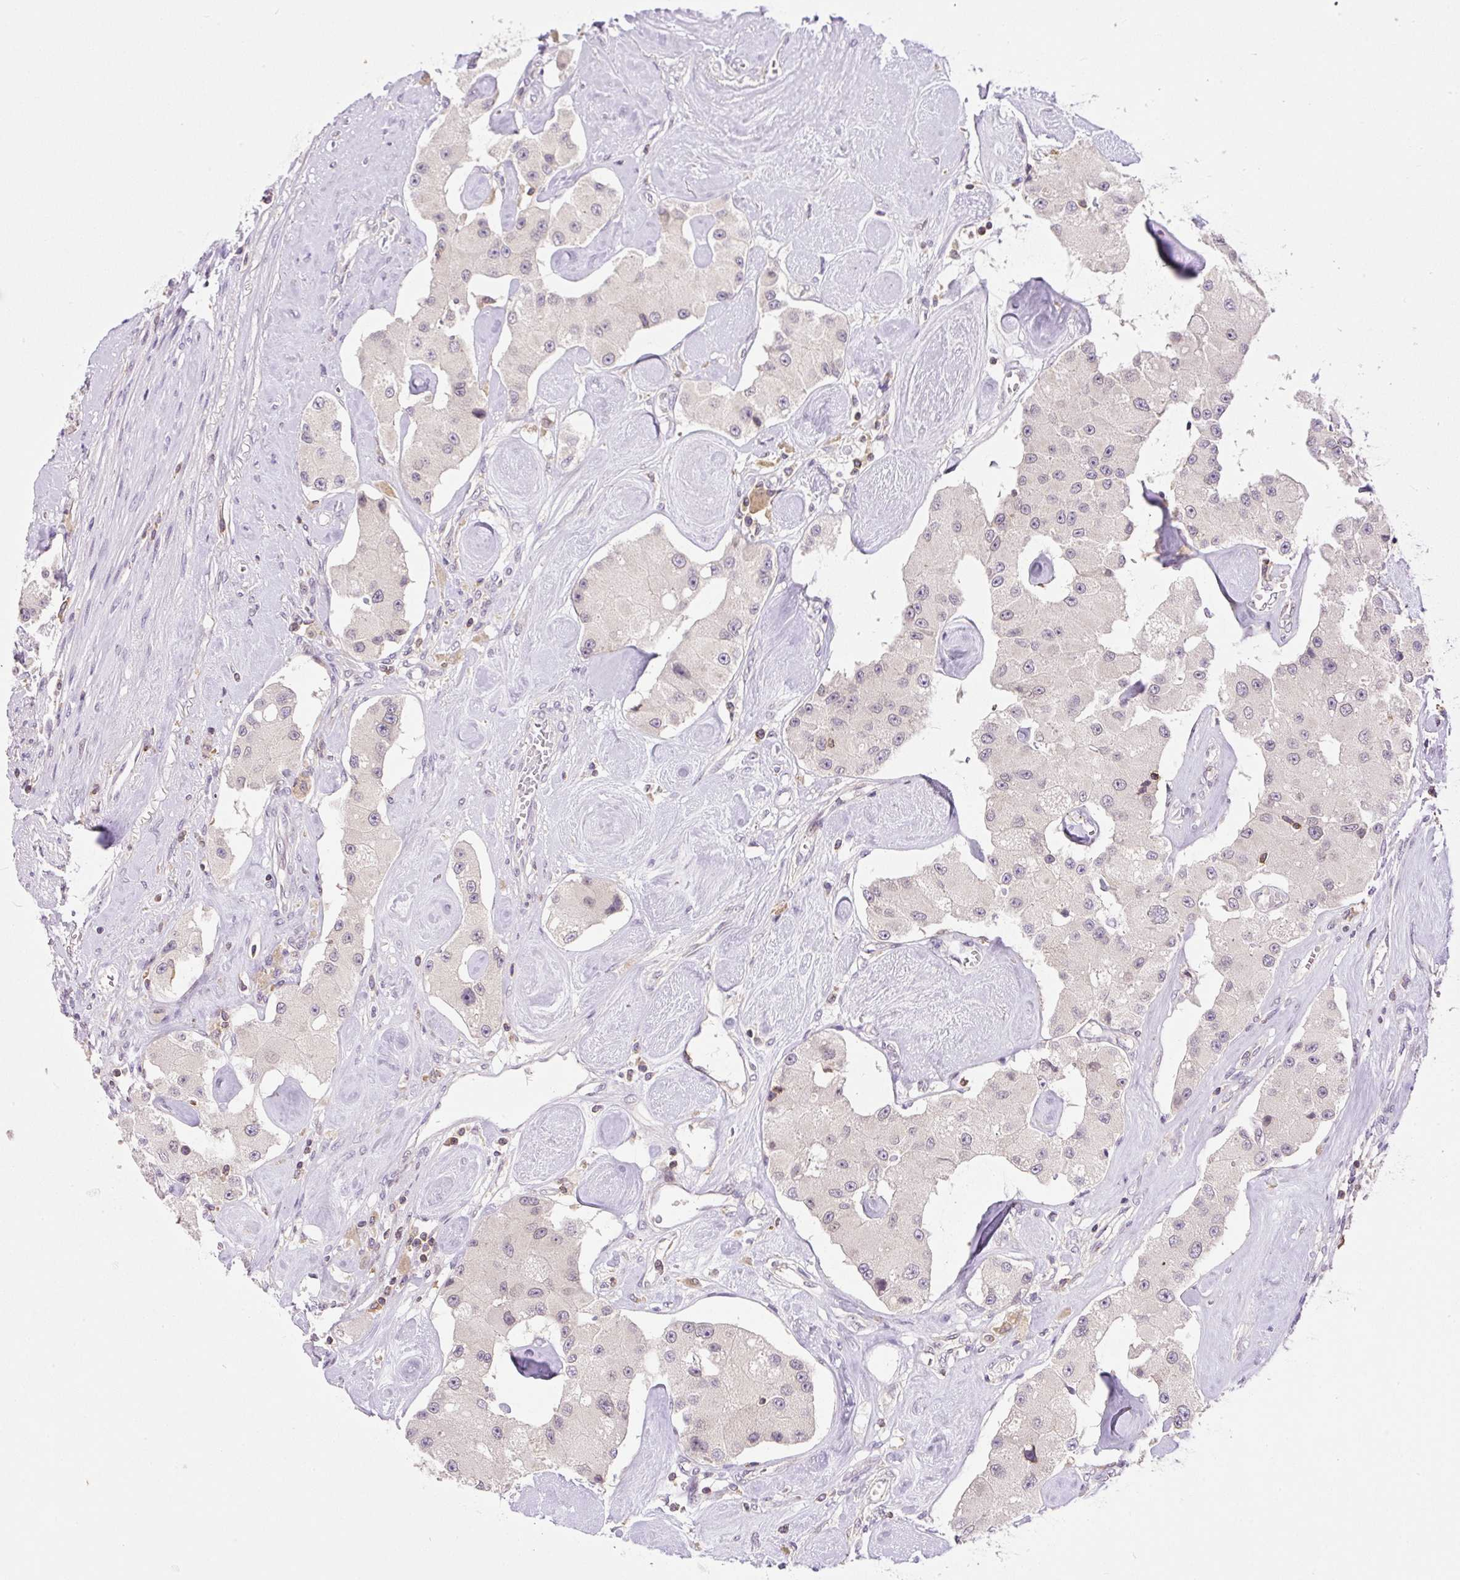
{"staining": {"intensity": "negative", "quantity": "none", "location": "none"}, "tissue": "carcinoid", "cell_type": "Tumor cells", "image_type": "cancer", "snomed": [{"axis": "morphology", "description": "Carcinoid, malignant, NOS"}, {"axis": "topography", "description": "Pancreas"}], "caption": "High magnification brightfield microscopy of malignant carcinoid stained with DAB (3,3'-diaminobenzidine) (brown) and counterstained with hematoxylin (blue): tumor cells show no significant positivity.", "gene": "CARD11", "patient": {"sex": "male", "age": 41}}